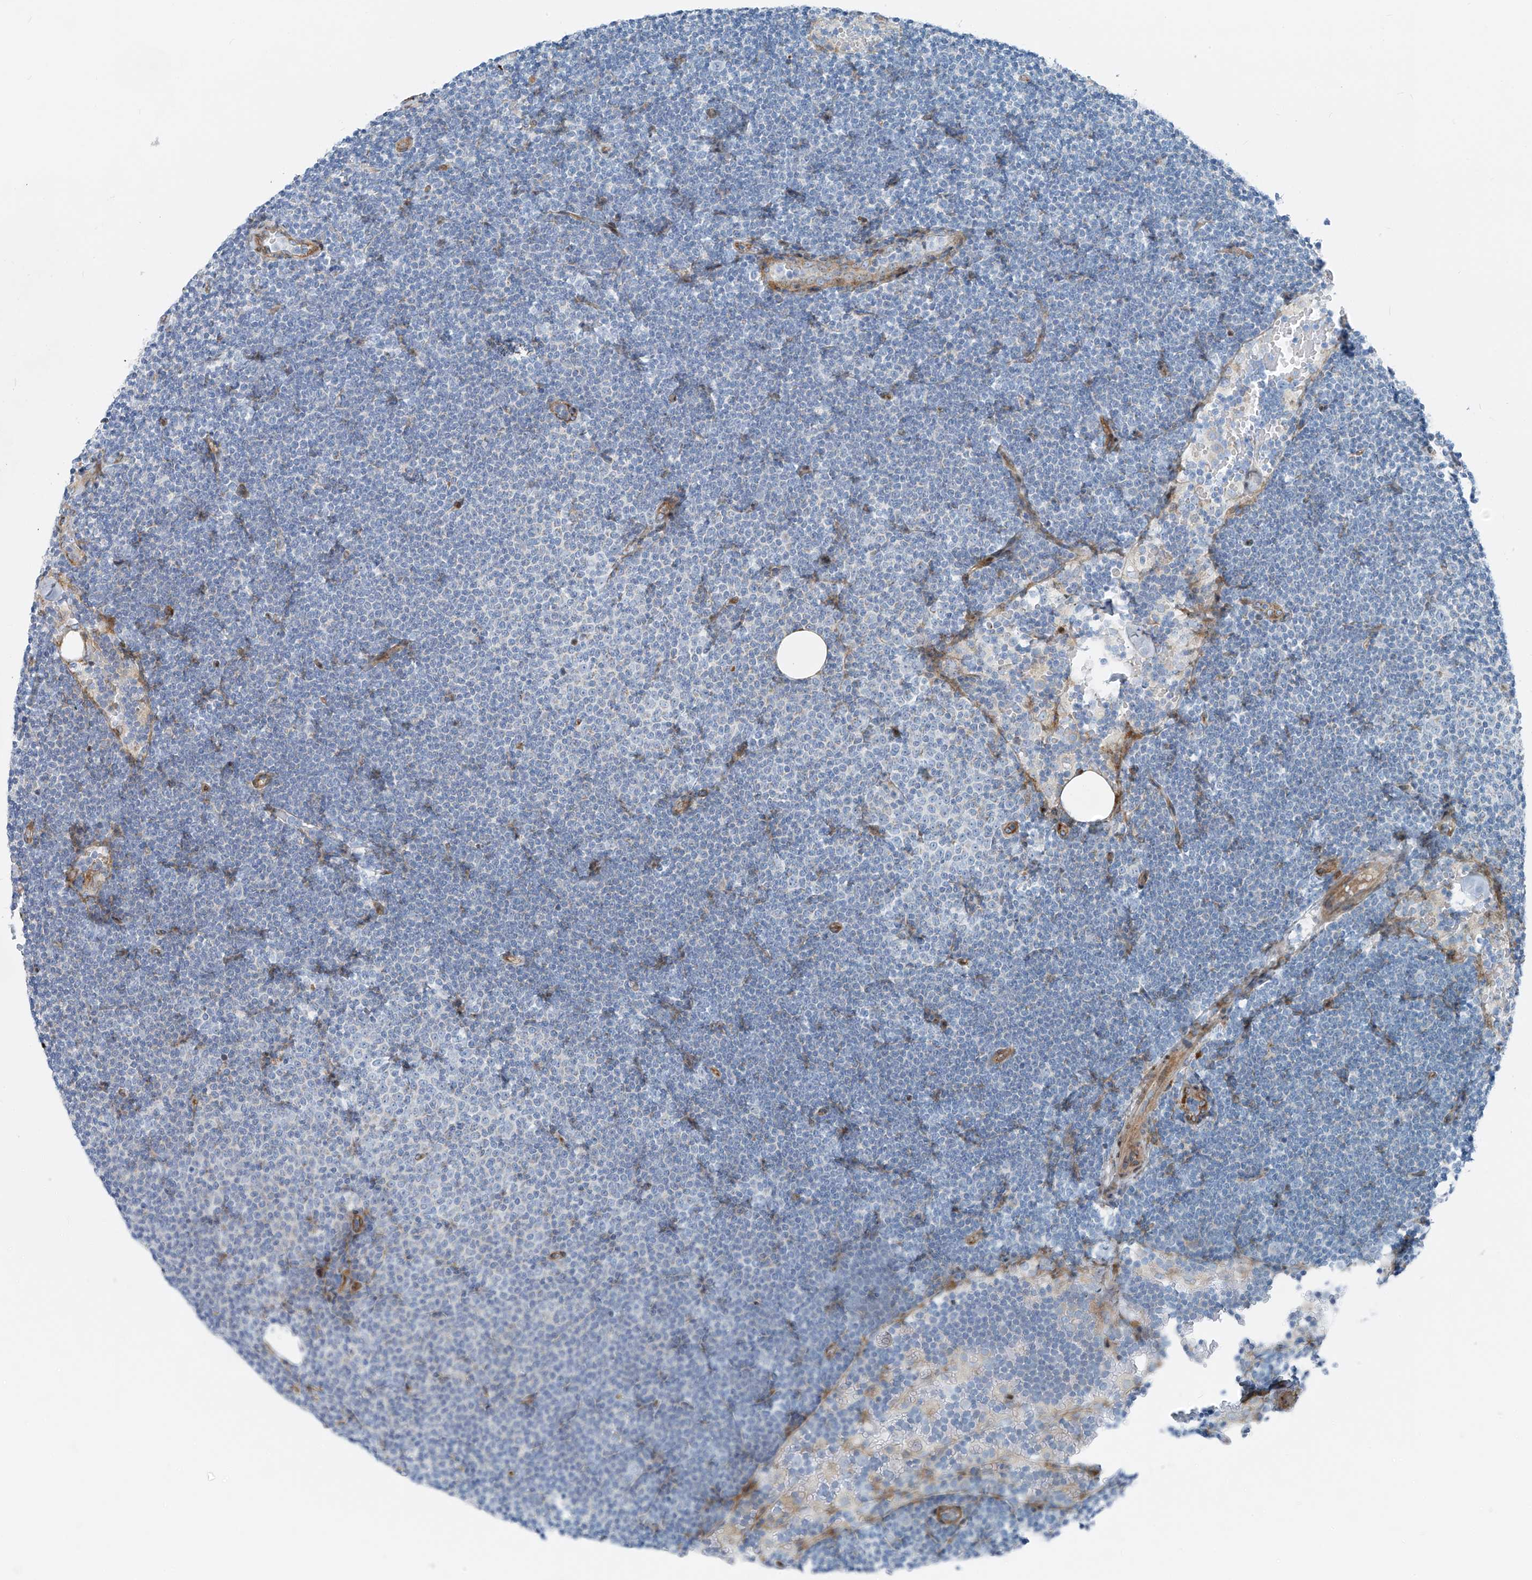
{"staining": {"intensity": "negative", "quantity": "none", "location": "none"}, "tissue": "lymphoma", "cell_type": "Tumor cells", "image_type": "cancer", "snomed": [{"axis": "morphology", "description": "Malignant lymphoma, non-Hodgkin's type, Low grade"}, {"axis": "topography", "description": "Lymph node"}], "caption": "High magnification brightfield microscopy of malignant lymphoma, non-Hodgkin's type (low-grade) stained with DAB (3,3'-diaminobenzidine) (brown) and counterstained with hematoxylin (blue): tumor cells show no significant expression.", "gene": "HIC2", "patient": {"sex": "female", "age": 53}}